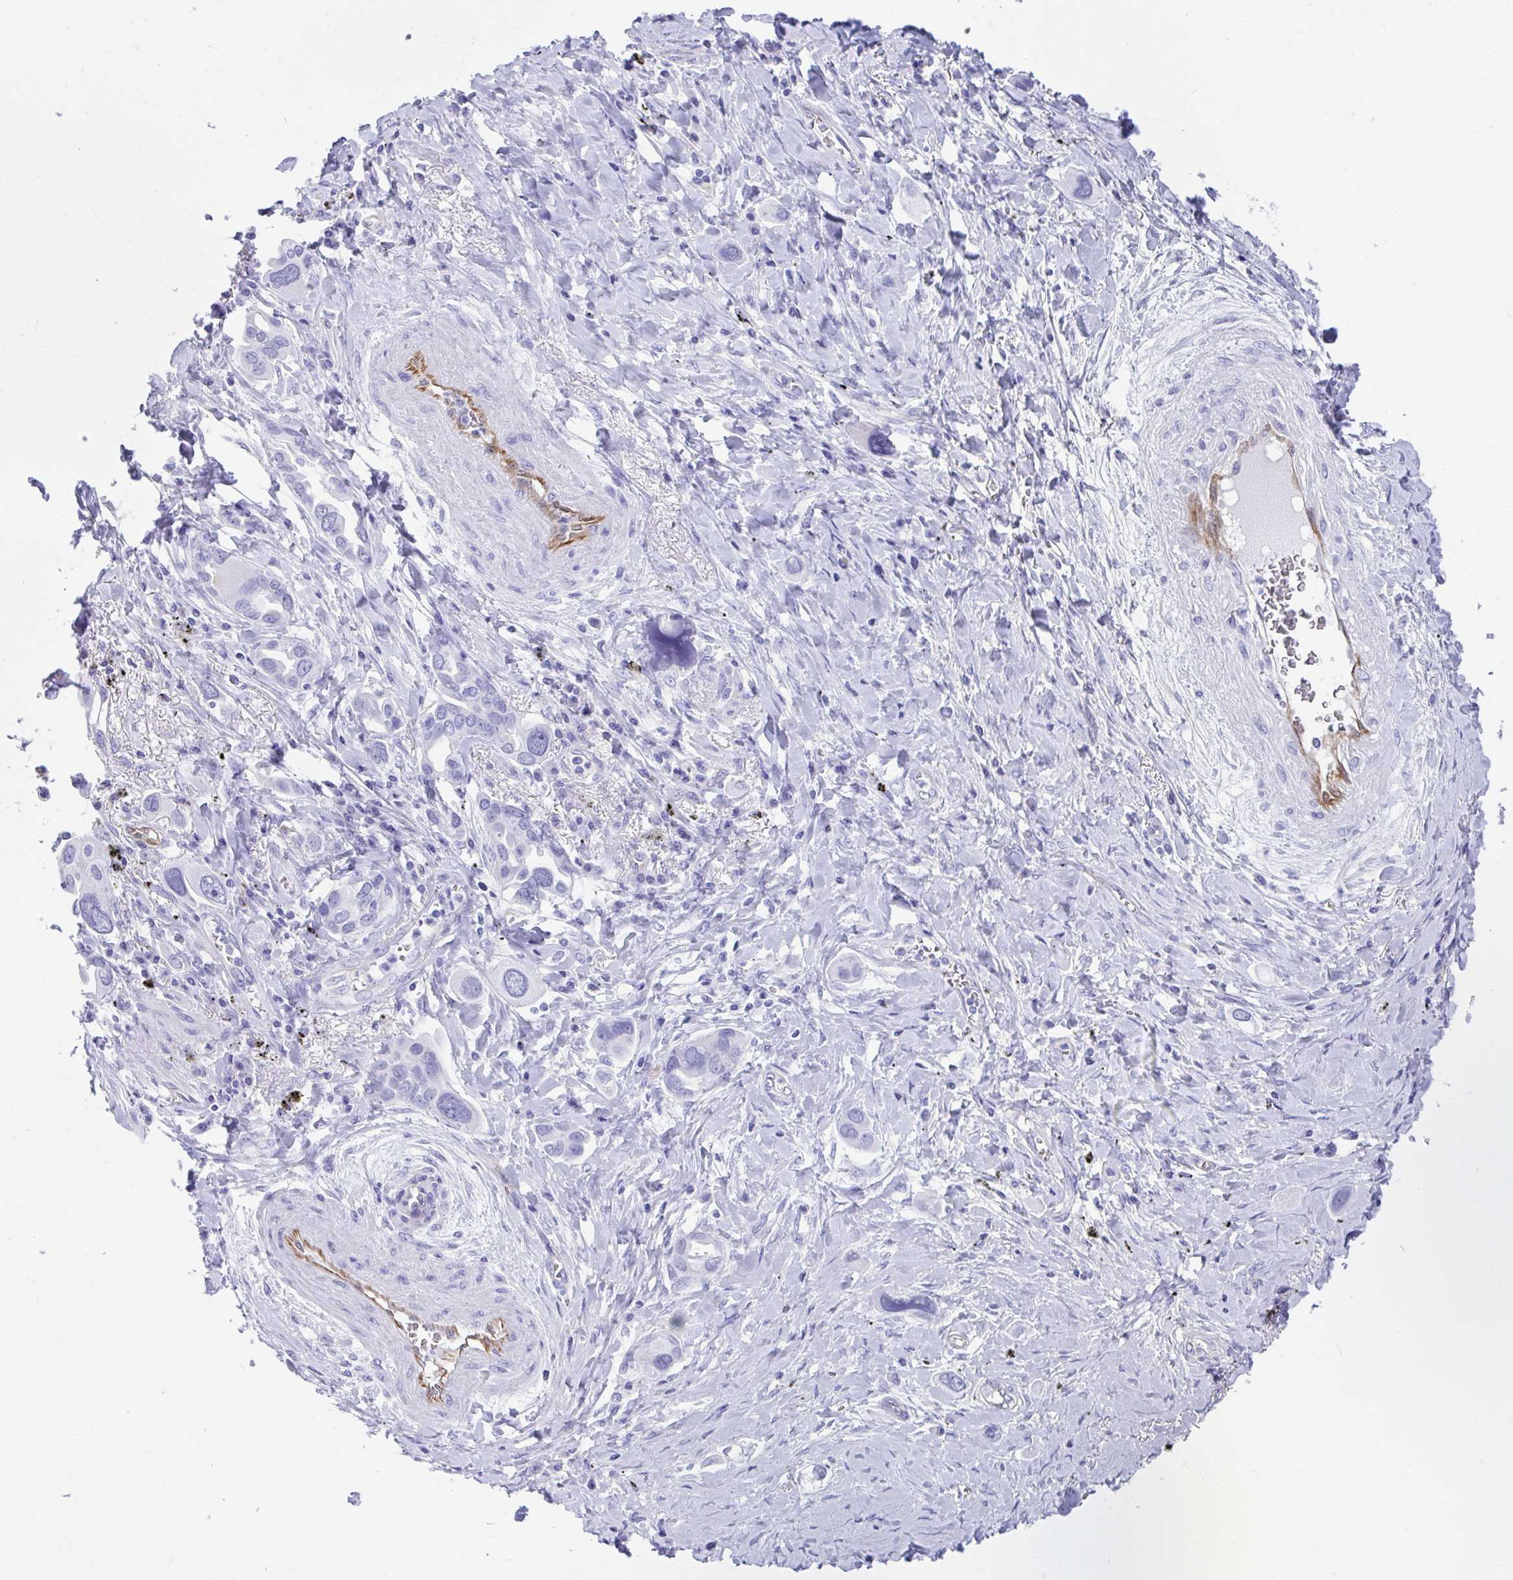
{"staining": {"intensity": "negative", "quantity": "none", "location": "none"}, "tissue": "lung cancer", "cell_type": "Tumor cells", "image_type": "cancer", "snomed": [{"axis": "morphology", "description": "Adenocarcinoma, NOS"}, {"axis": "topography", "description": "Lung"}], "caption": "DAB immunohistochemical staining of adenocarcinoma (lung) displays no significant staining in tumor cells.", "gene": "FAM107A", "patient": {"sex": "male", "age": 76}}